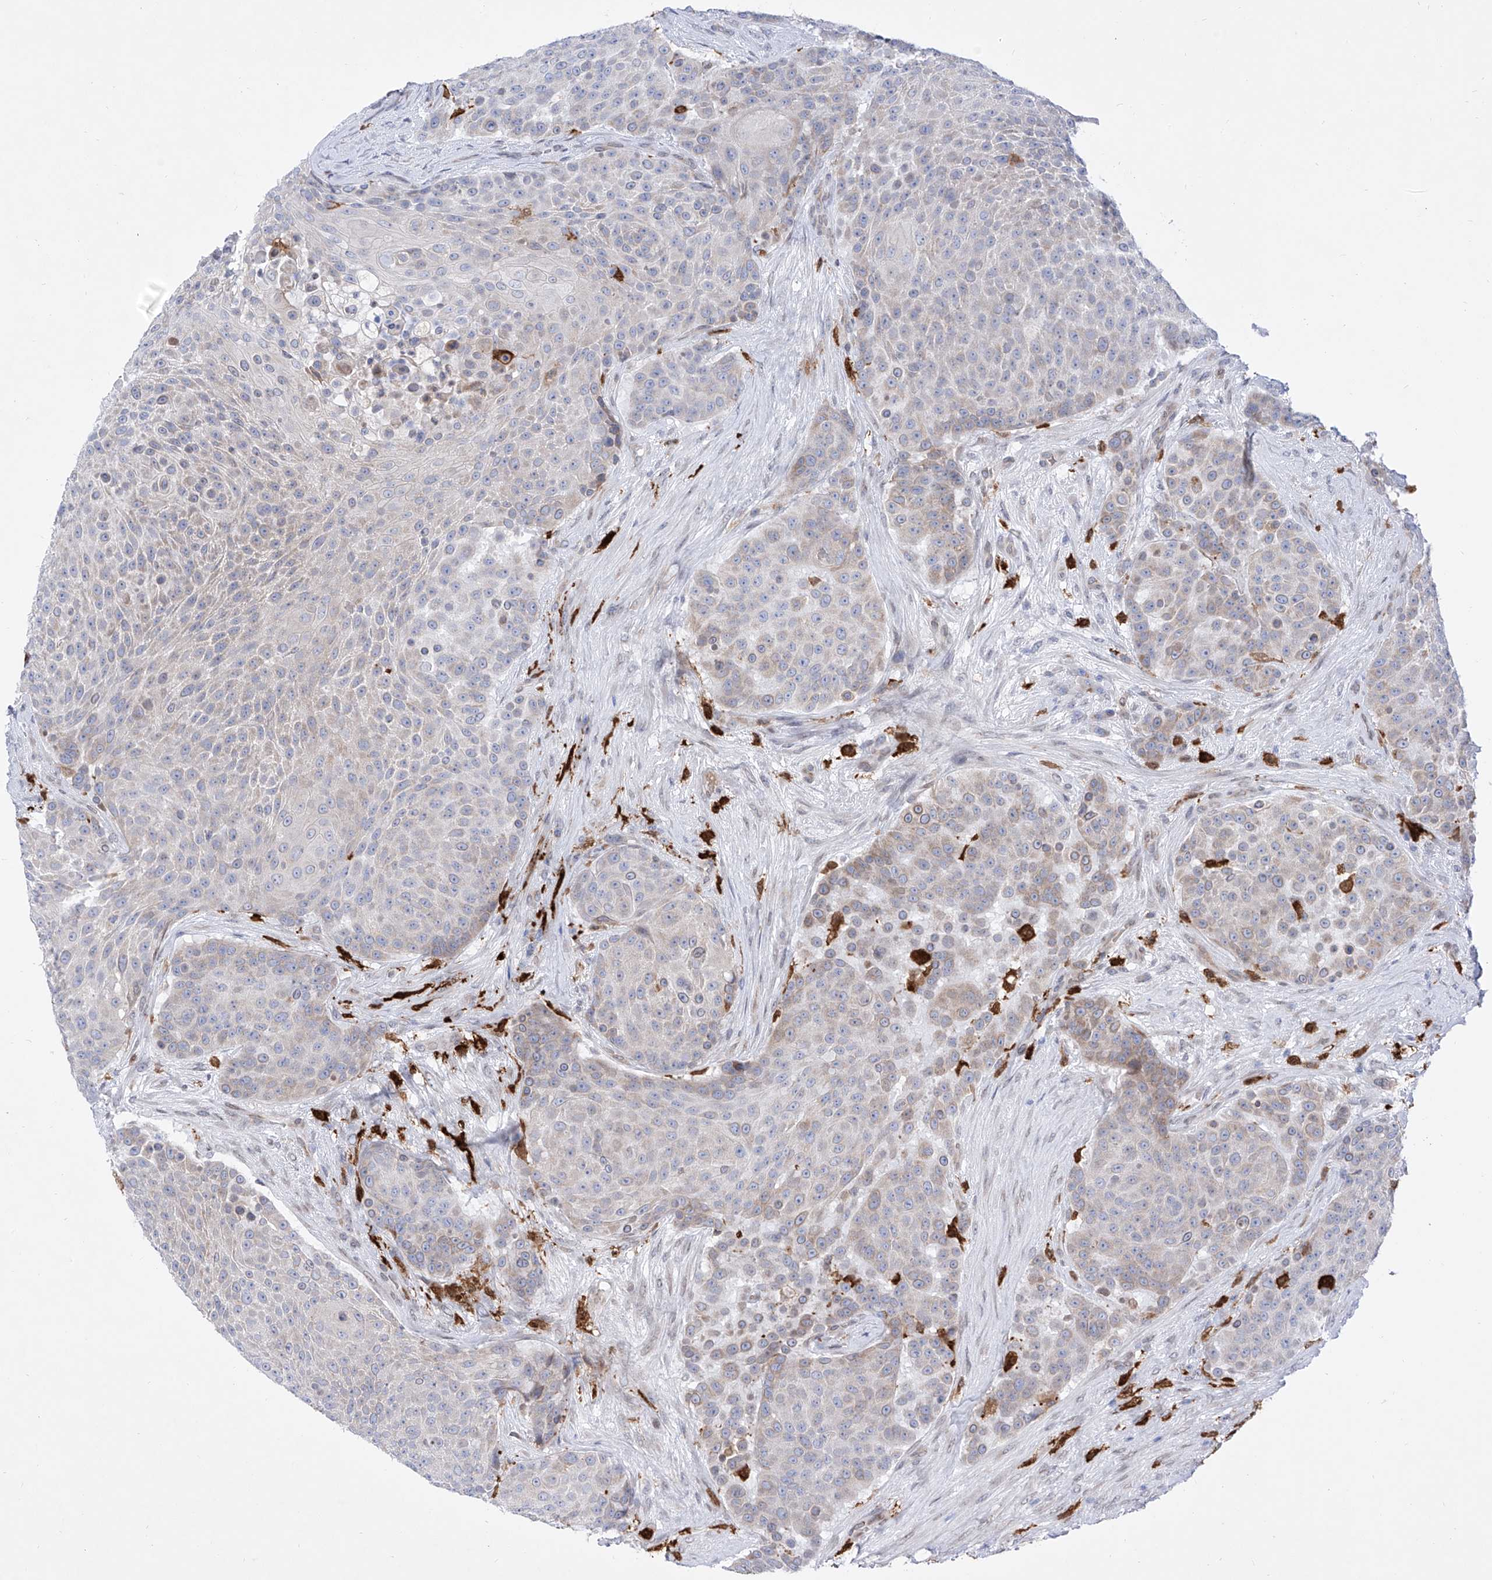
{"staining": {"intensity": "negative", "quantity": "none", "location": "none"}, "tissue": "urothelial cancer", "cell_type": "Tumor cells", "image_type": "cancer", "snomed": [{"axis": "morphology", "description": "Urothelial carcinoma, High grade"}, {"axis": "topography", "description": "Urinary bladder"}], "caption": "The IHC micrograph has no significant staining in tumor cells of urothelial cancer tissue. (DAB immunohistochemistry (IHC) visualized using brightfield microscopy, high magnification).", "gene": "LCLAT1", "patient": {"sex": "female", "age": 63}}